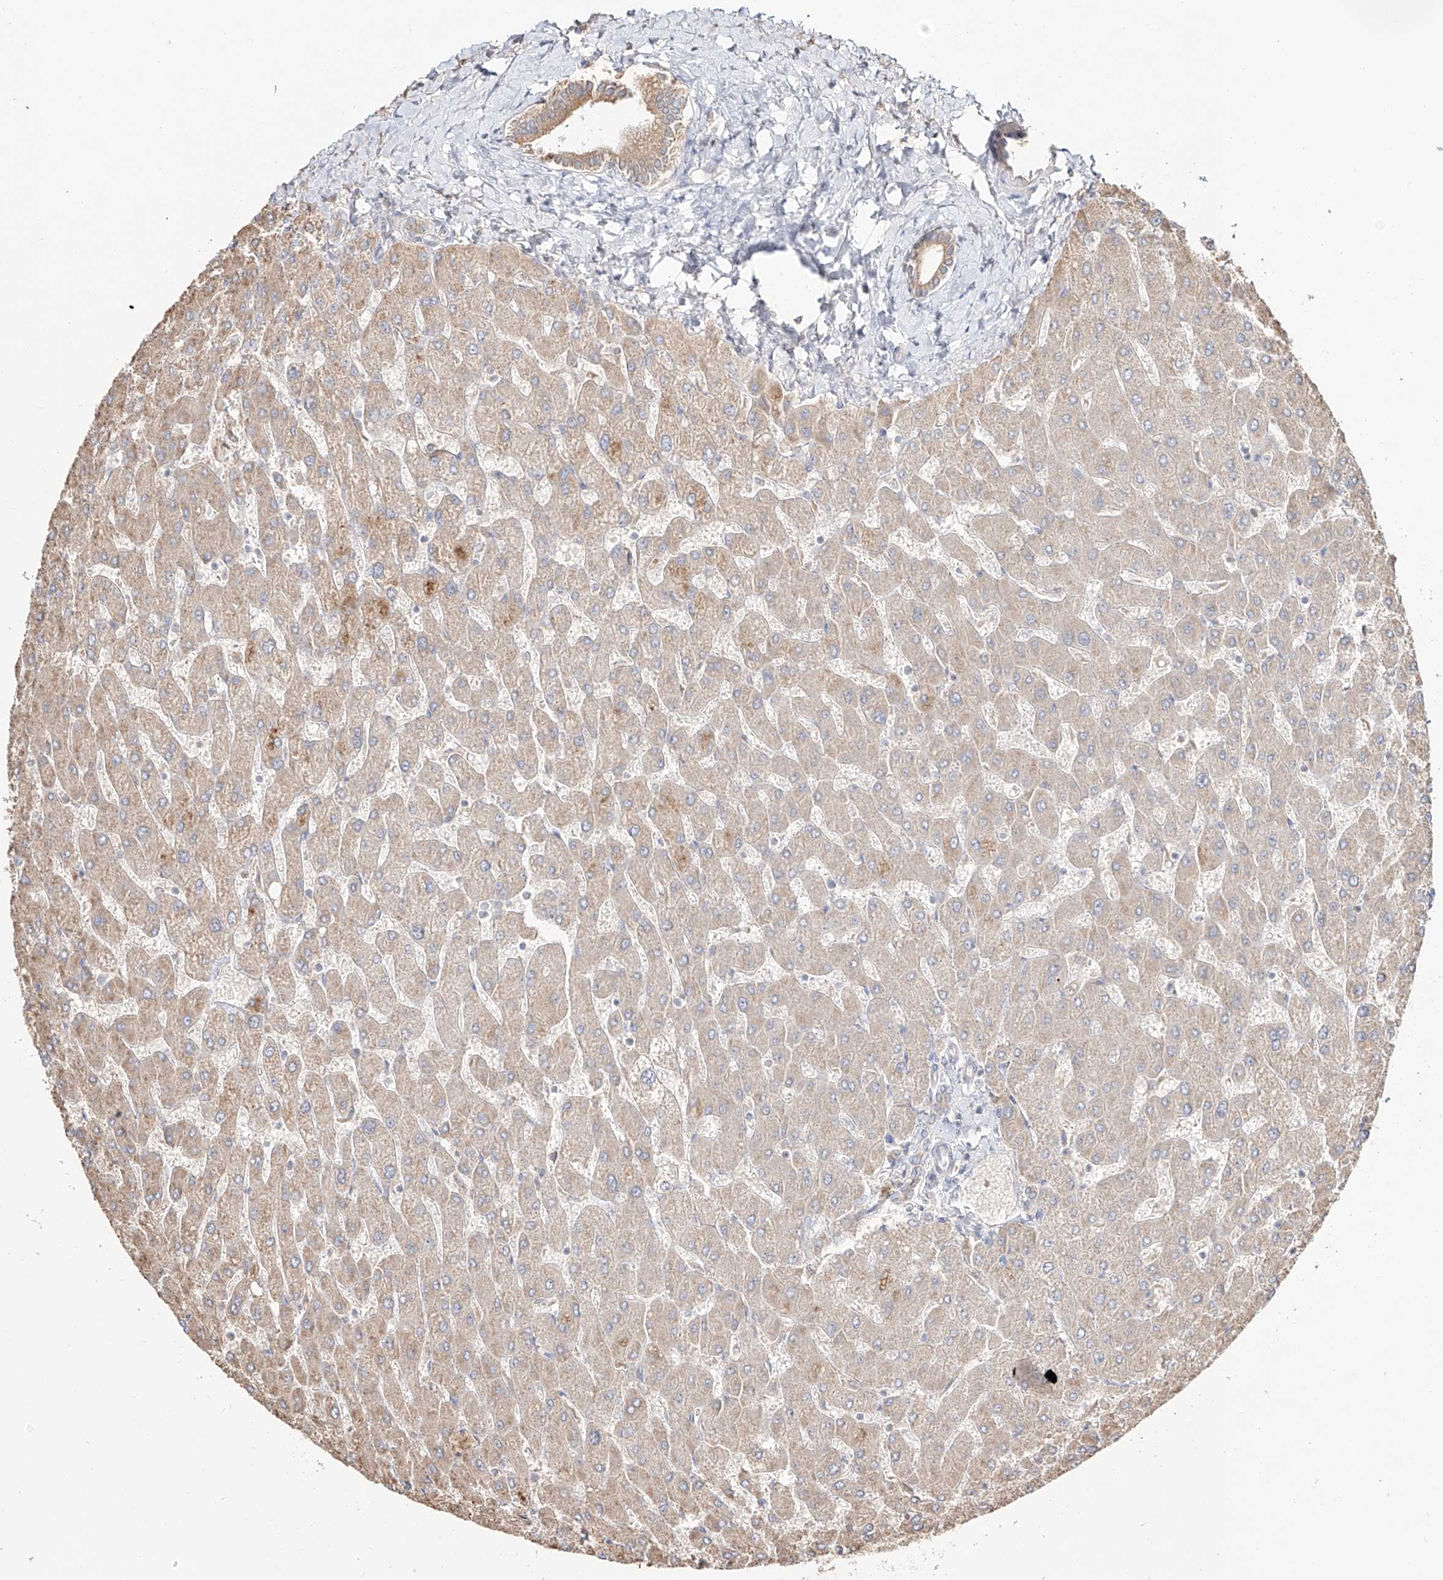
{"staining": {"intensity": "moderate", "quantity": ">75%", "location": "cytoplasmic/membranous"}, "tissue": "liver", "cell_type": "Cholangiocytes", "image_type": "normal", "snomed": [{"axis": "morphology", "description": "Normal tissue, NOS"}, {"axis": "topography", "description": "Liver"}], "caption": "Immunohistochemistry (IHC) (DAB (3,3'-diaminobenzidine)) staining of normal human liver shows moderate cytoplasmic/membranous protein expression in approximately >75% of cholangiocytes. The staining is performed using DAB (3,3'-diaminobenzidine) brown chromogen to label protein expression. The nuclei are counter-stained blue using hematoxylin.", "gene": "ERO1A", "patient": {"sex": "male", "age": 55}}